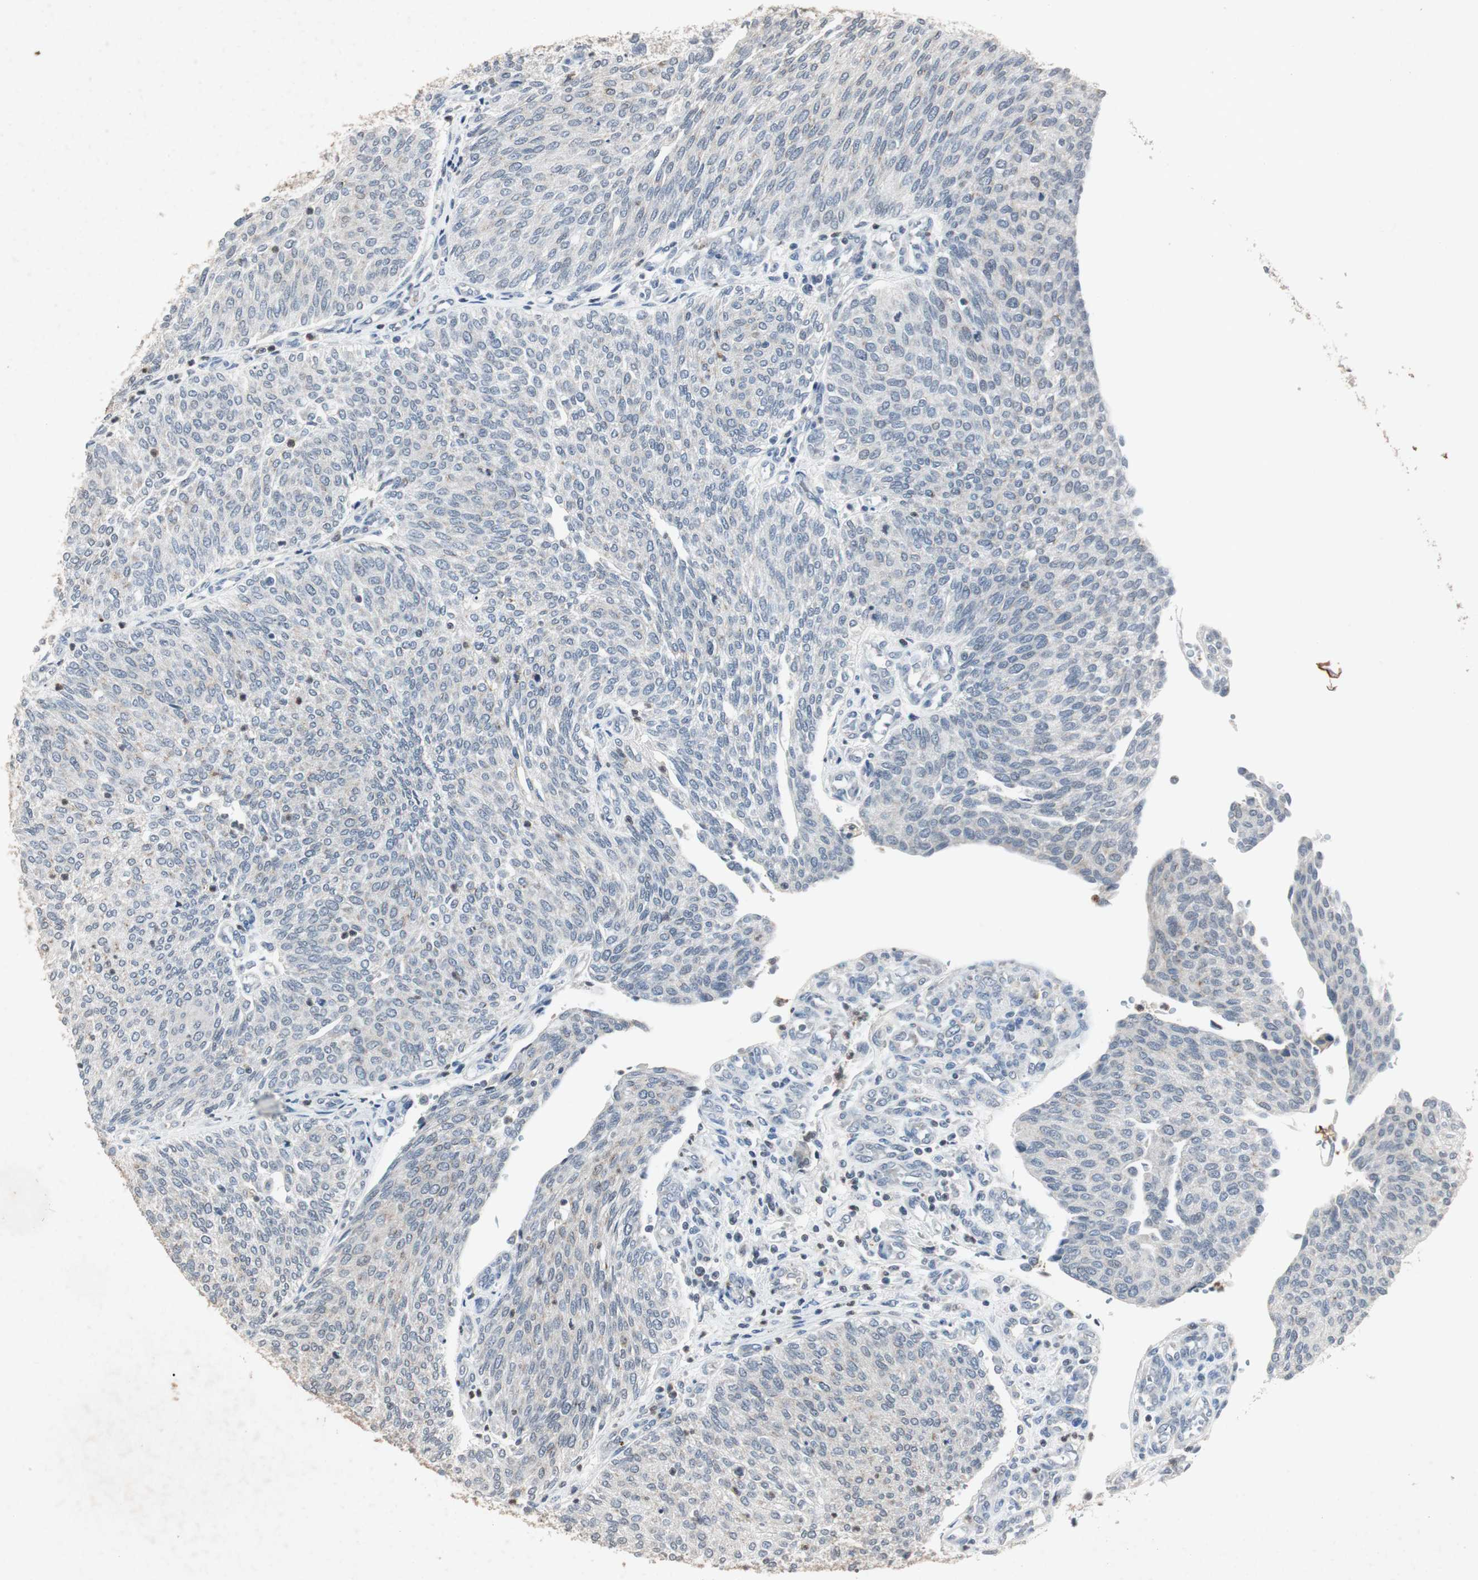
{"staining": {"intensity": "negative", "quantity": "none", "location": "none"}, "tissue": "urothelial cancer", "cell_type": "Tumor cells", "image_type": "cancer", "snomed": [{"axis": "morphology", "description": "Urothelial carcinoma, Low grade"}, {"axis": "topography", "description": "Urinary bladder"}], "caption": "This is an immunohistochemistry histopathology image of human urothelial cancer. There is no staining in tumor cells.", "gene": "ADNP2", "patient": {"sex": "female", "age": 79}}